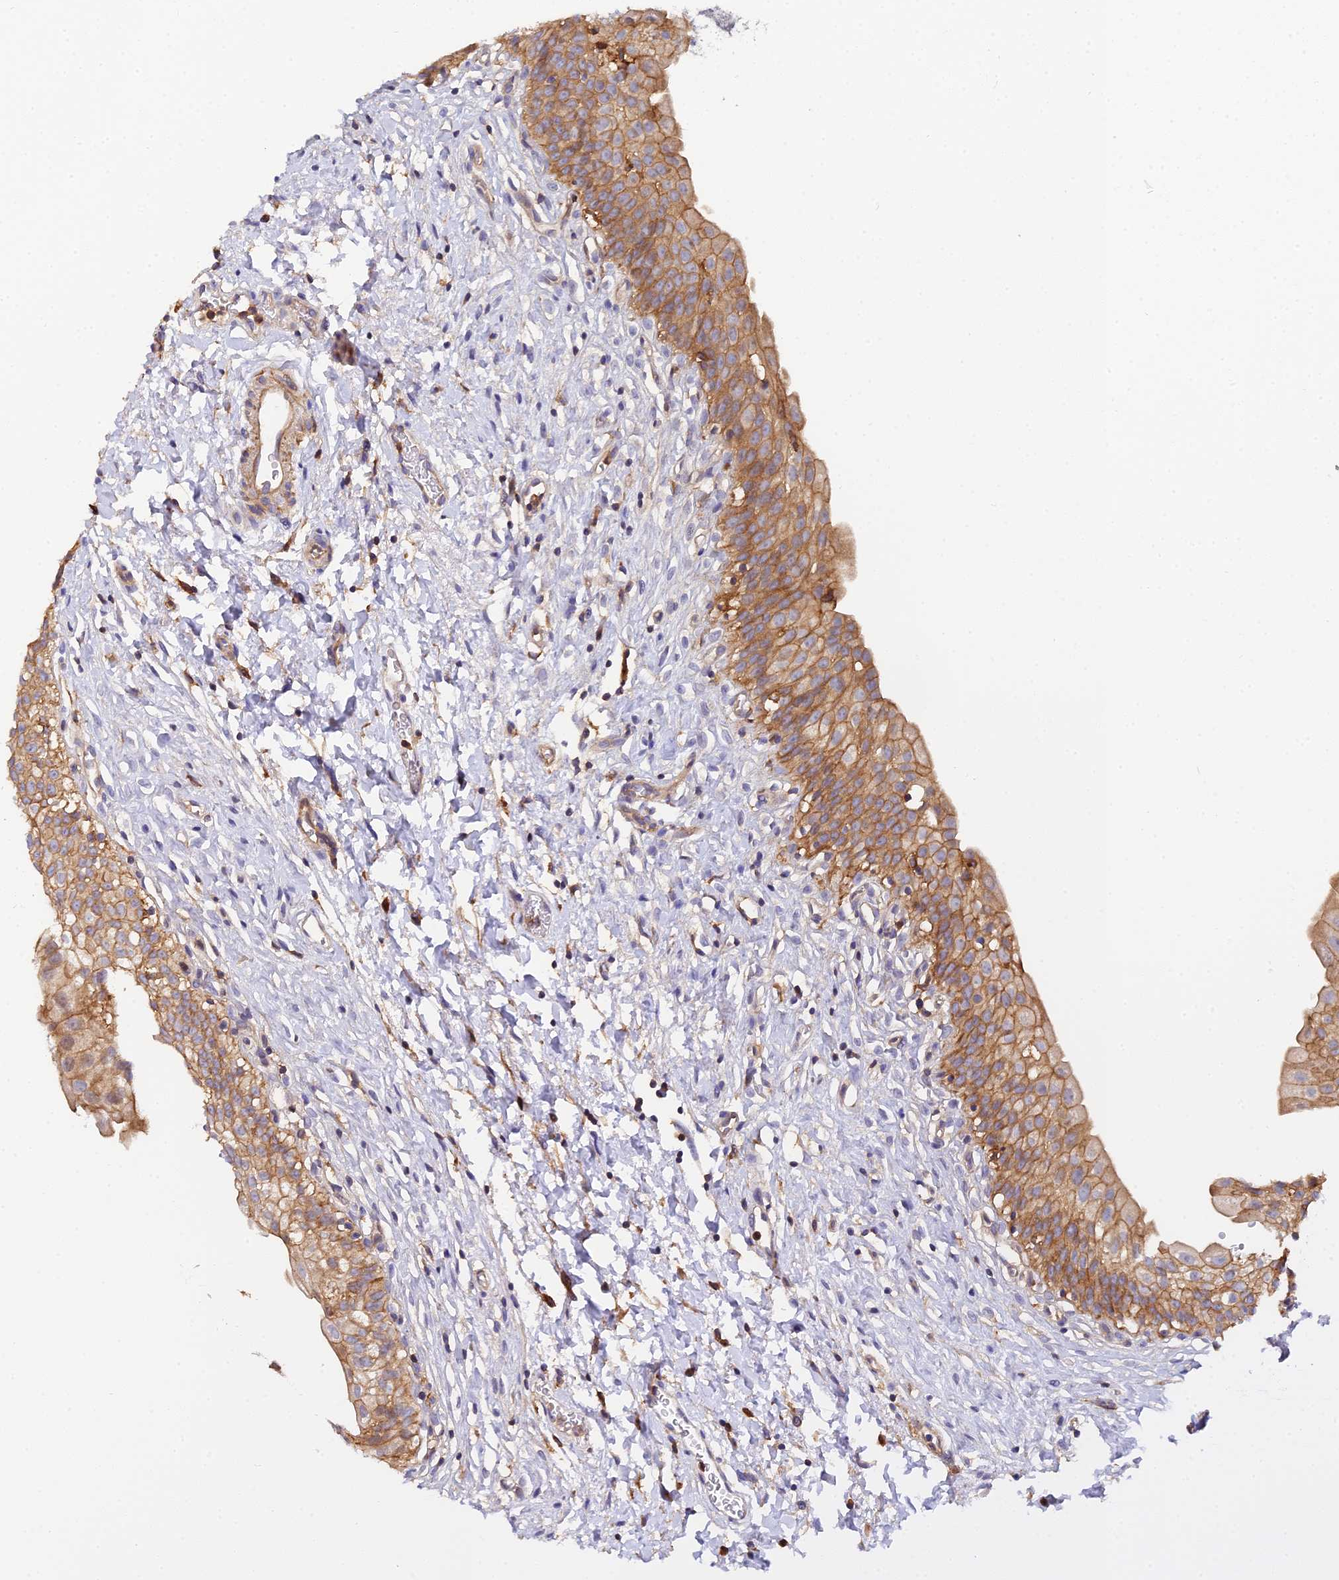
{"staining": {"intensity": "moderate", "quantity": ">75%", "location": "cytoplasmic/membranous"}, "tissue": "urinary bladder", "cell_type": "Urothelial cells", "image_type": "normal", "snomed": [{"axis": "morphology", "description": "Normal tissue, NOS"}, {"axis": "topography", "description": "Urinary bladder"}], "caption": "DAB (3,3'-diaminobenzidine) immunohistochemical staining of unremarkable urinary bladder exhibits moderate cytoplasmic/membranous protein staining in about >75% of urothelial cells.", "gene": "GNG5B", "patient": {"sex": "male", "age": 51}}